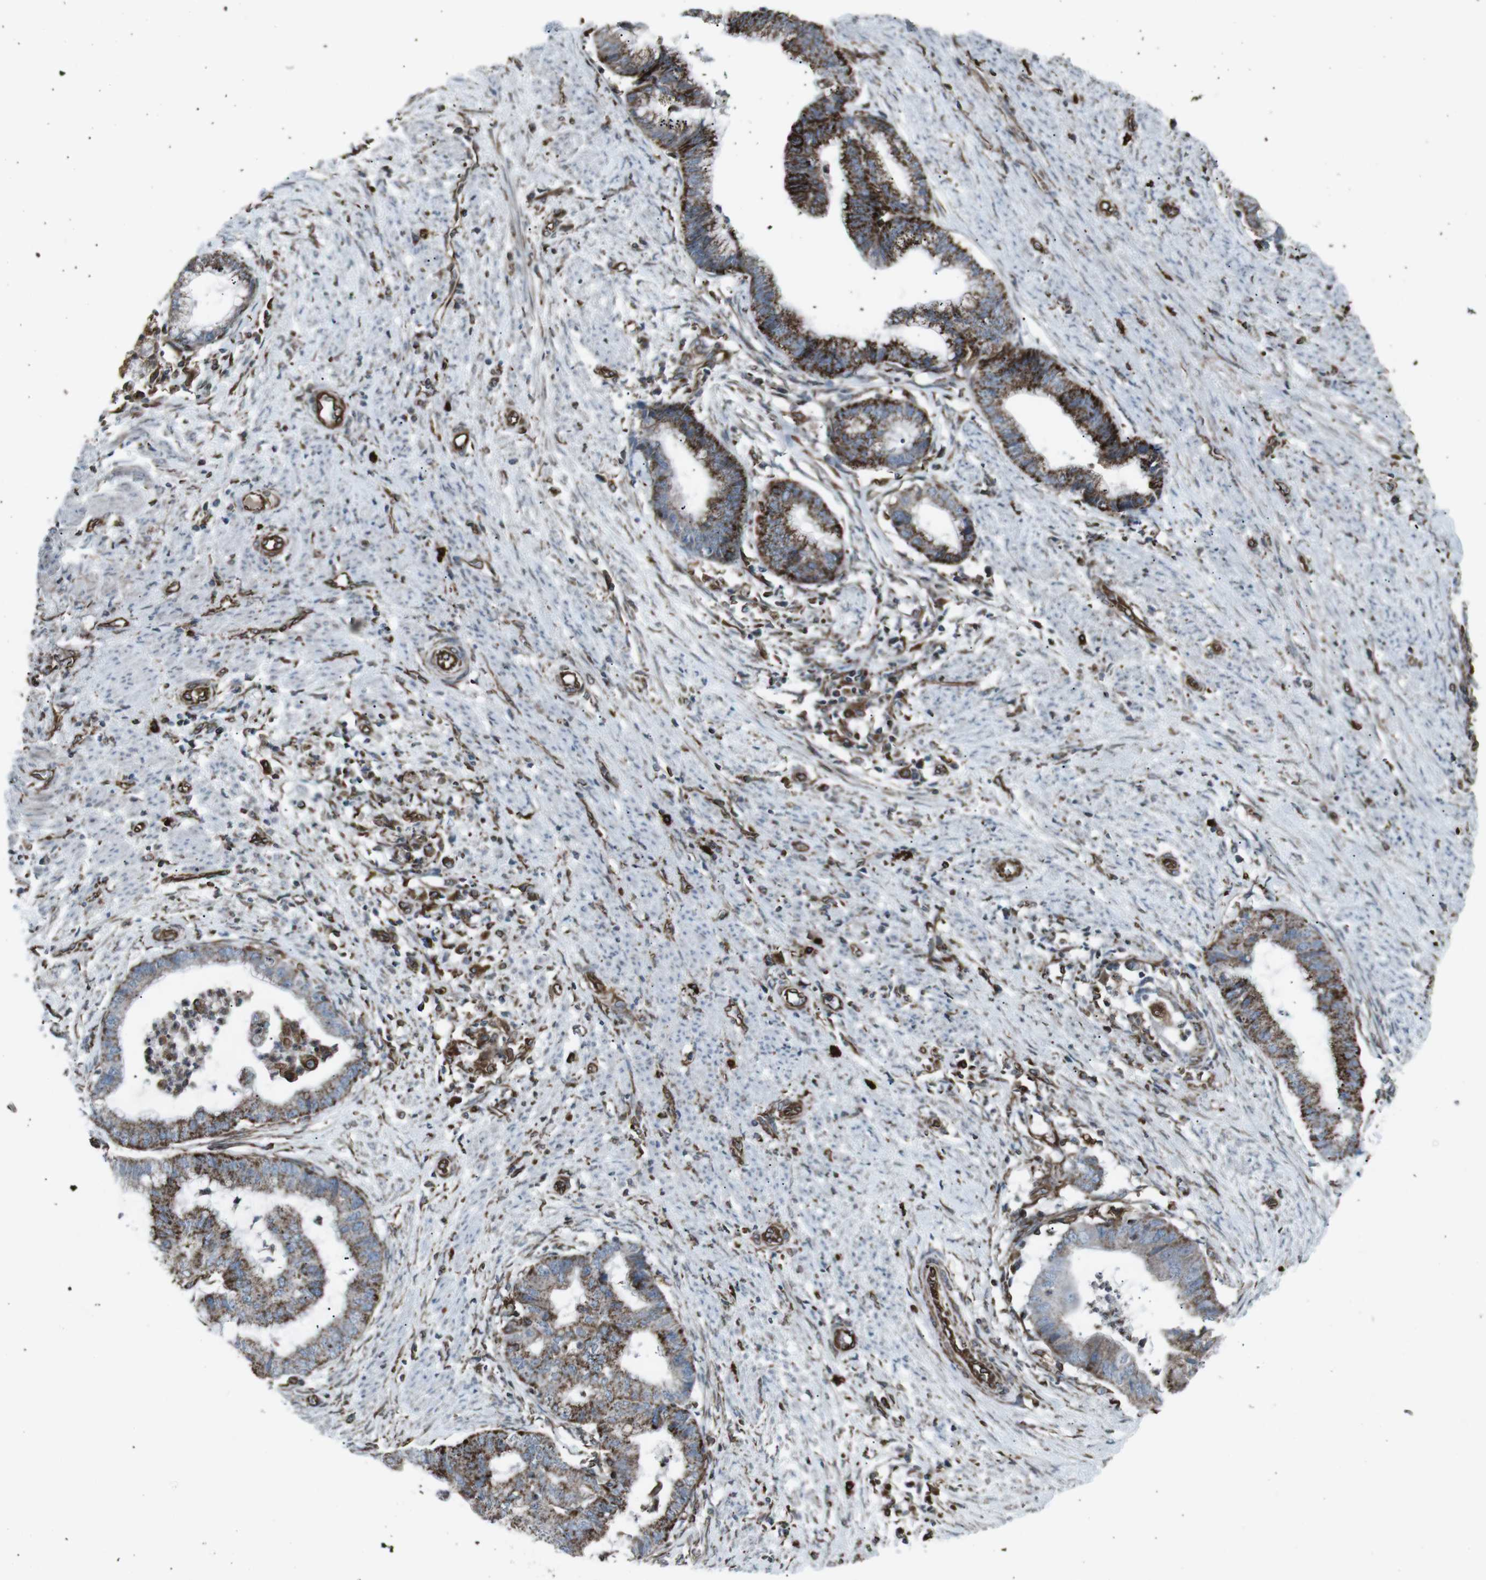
{"staining": {"intensity": "strong", "quantity": ">75%", "location": "cytoplasmic/membranous"}, "tissue": "endometrial cancer", "cell_type": "Tumor cells", "image_type": "cancer", "snomed": [{"axis": "morphology", "description": "Necrosis, NOS"}, {"axis": "morphology", "description": "Adenocarcinoma, NOS"}, {"axis": "topography", "description": "Endometrium"}], "caption": "The micrograph reveals immunohistochemical staining of adenocarcinoma (endometrial). There is strong cytoplasmic/membranous staining is seen in about >75% of tumor cells. (DAB (3,3'-diaminobenzidine) IHC with brightfield microscopy, high magnification).", "gene": "TMEM141", "patient": {"sex": "female", "age": 79}}